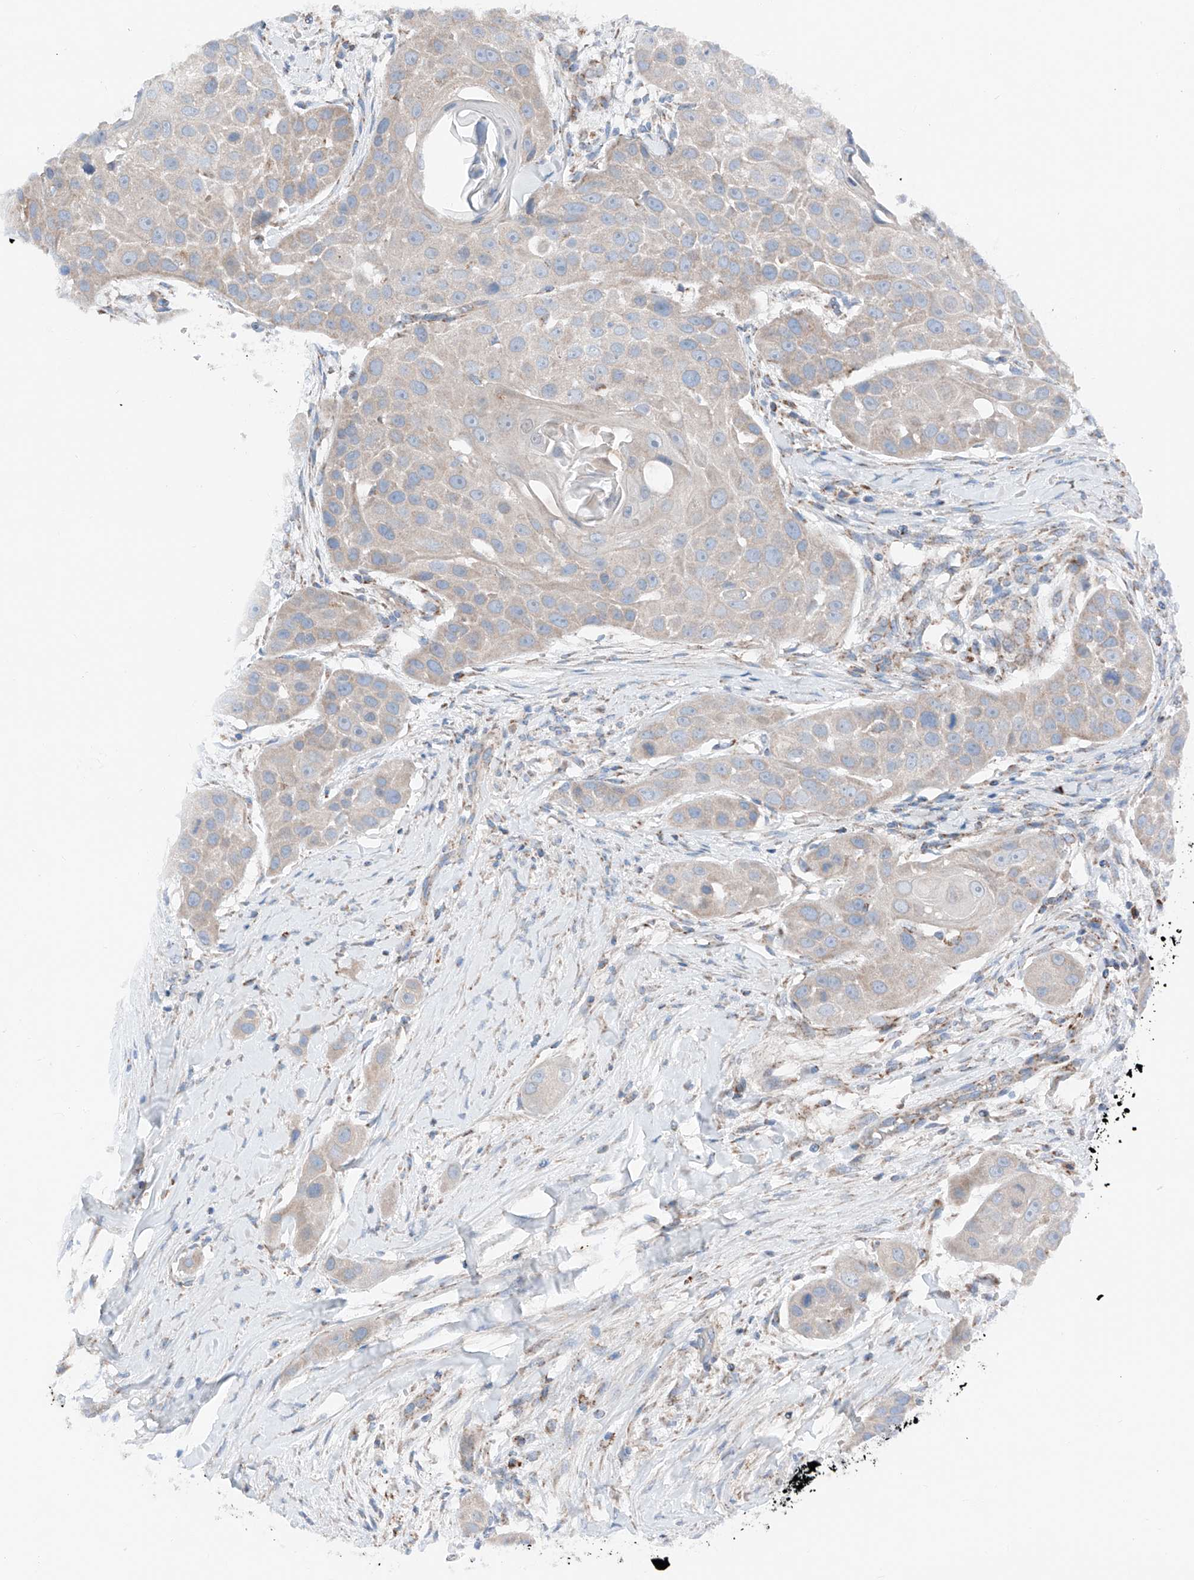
{"staining": {"intensity": "weak", "quantity": "<25%", "location": "cytoplasmic/membranous"}, "tissue": "head and neck cancer", "cell_type": "Tumor cells", "image_type": "cancer", "snomed": [{"axis": "morphology", "description": "Normal tissue, NOS"}, {"axis": "morphology", "description": "Squamous cell carcinoma, NOS"}, {"axis": "topography", "description": "Skeletal muscle"}, {"axis": "topography", "description": "Head-Neck"}], "caption": "DAB immunohistochemical staining of head and neck cancer demonstrates no significant expression in tumor cells.", "gene": "MRAP", "patient": {"sex": "male", "age": 51}}